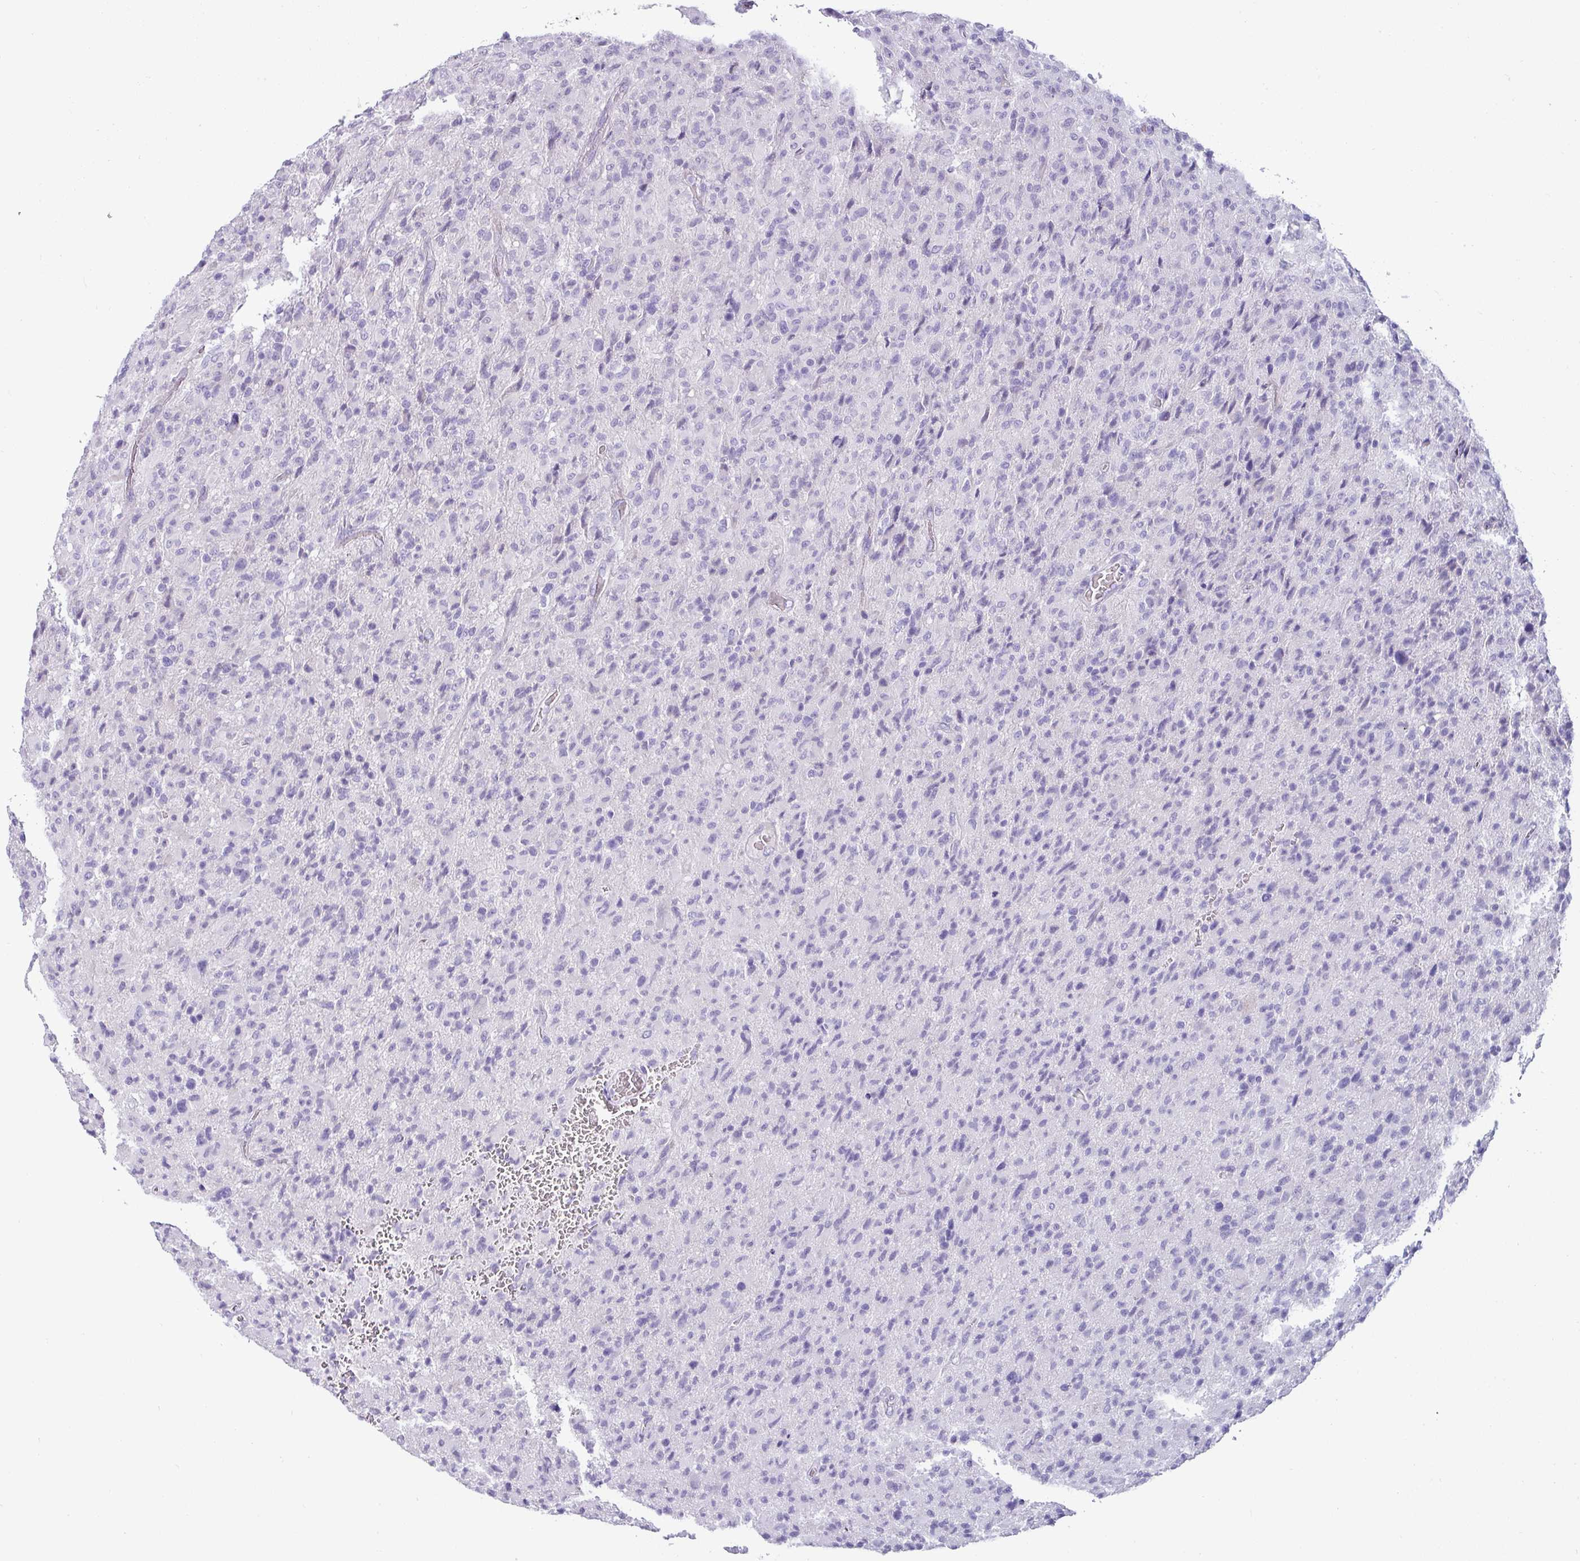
{"staining": {"intensity": "negative", "quantity": "none", "location": "none"}, "tissue": "glioma", "cell_type": "Tumor cells", "image_type": "cancer", "snomed": [{"axis": "morphology", "description": "Glioma, malignant, High grade"}, {"axis": "topography", "description": "Brain"}], "caption": "Glioma stained for a protein using IHC displays no expression tumor cells.", "gene": "VCY1B", "patient": {"sex": "female", "age": 57}}